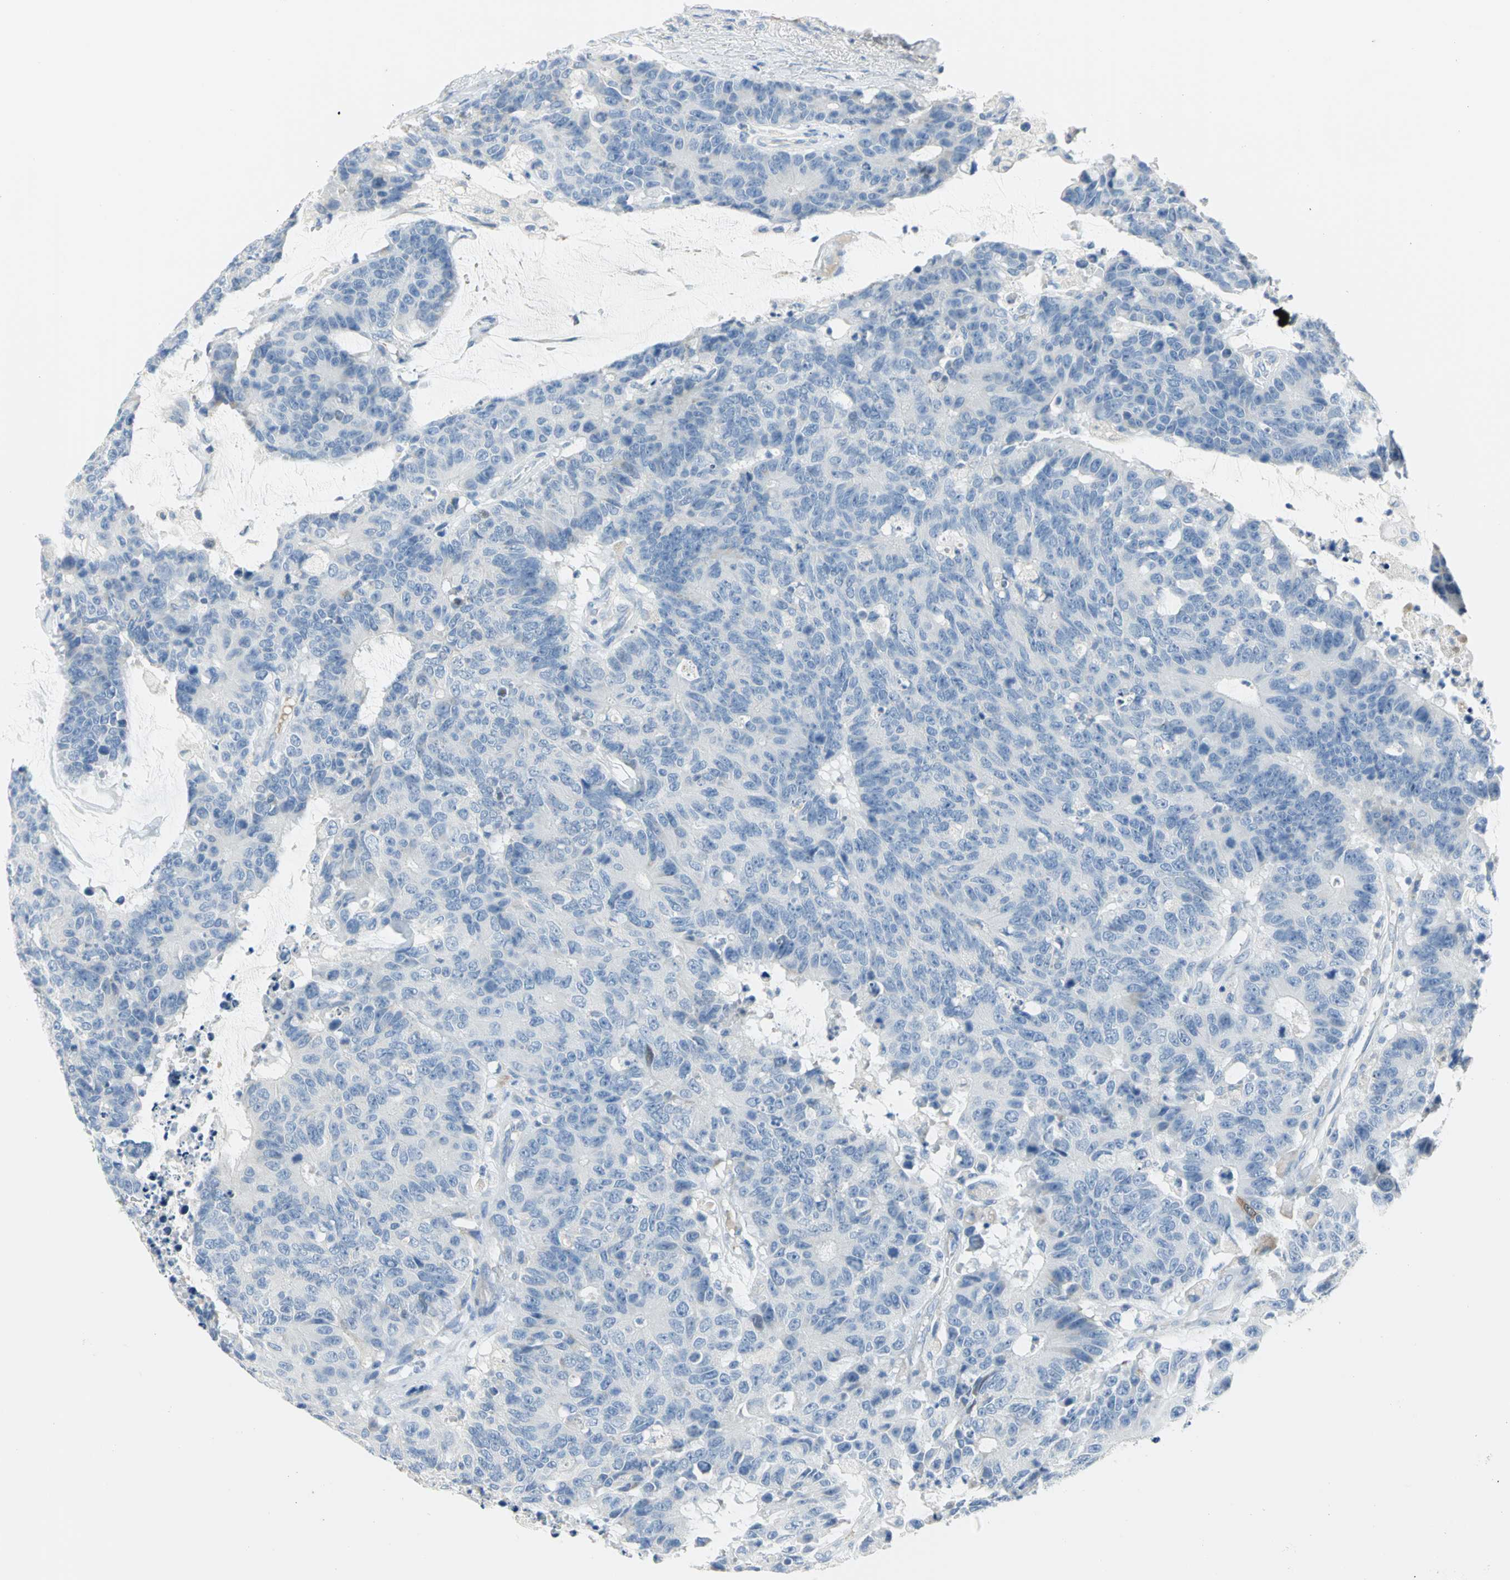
{"staining": {"intensity": "negative", "quantity": "none", "location": "none"}, "tissue": "colorectal cancer", "cell_type": "Tumor cells", "image_type": "cancer", "snomed": [{"axis": "morphology", "description": "Adenocarcinoma, NOS"}, {"axis": "topography", "description": "Colon"}], "caption": "Tumor cells show no significant protein staining in adenocarcinoma (colorectal).", "gene": "ALOX15", "patient": {"sex": "female", "age": 86}}